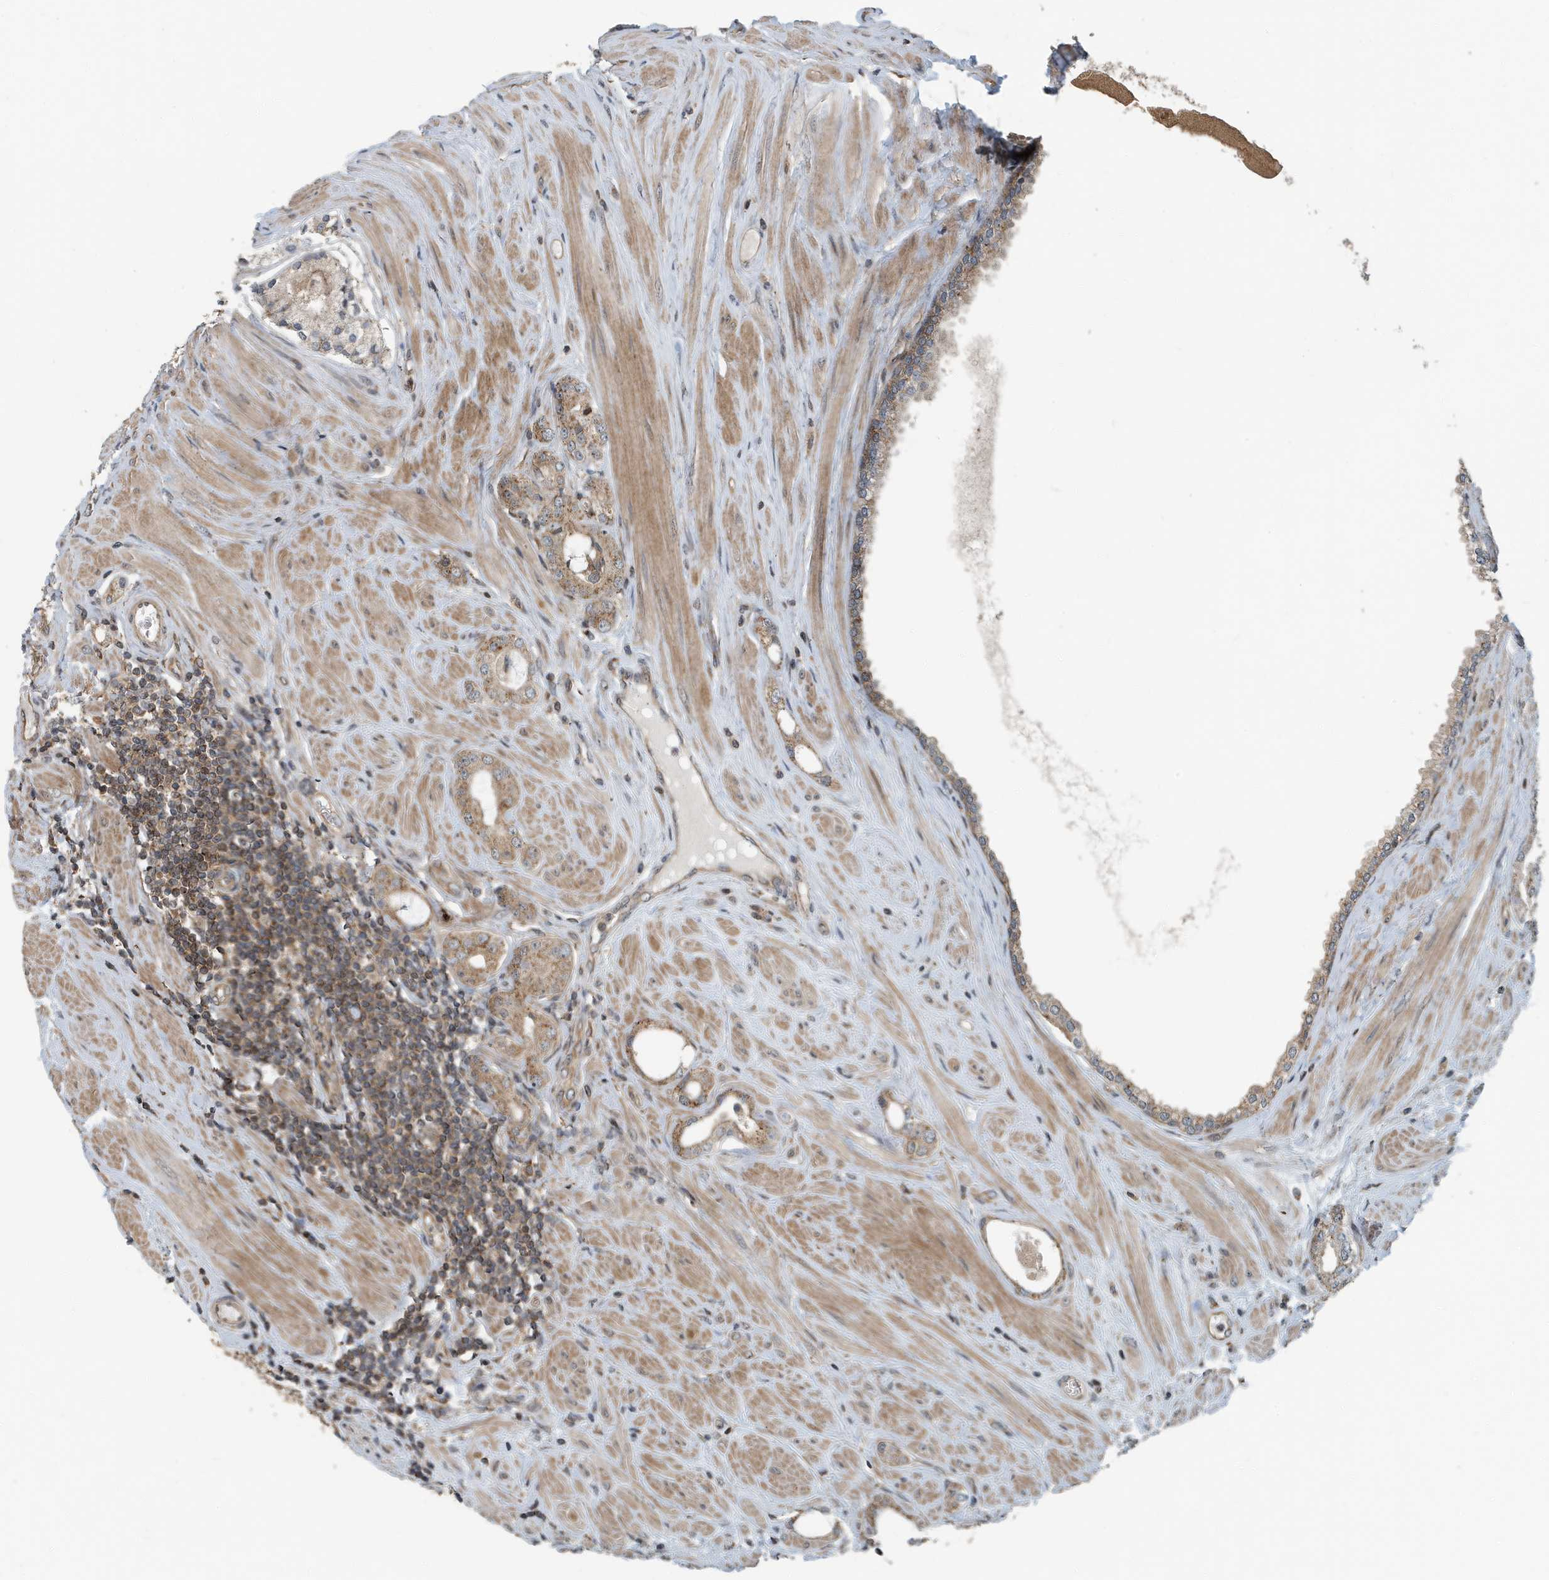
{"staining": {"intensity": "moderate", "quantity": ">75%", "location": "cytoplasmic/membranous"}, "tissue": "prostate cancer", "cell_type": "Tumor cells", "image_type": "cancer", "snomed": [{"axis": "morphology", "description": "Adenocarcinoma, Low grade"}, {"axis": "topography", "description": "Prostate"}], "caption": "Tumor cells reveal moderate cytoplasmic/membranous staining in approximately >75% of cells in low-grade adenocarcinoma (prostate).", "gene": "KIF15", "patient": {"sex": "male", "age": 62}}